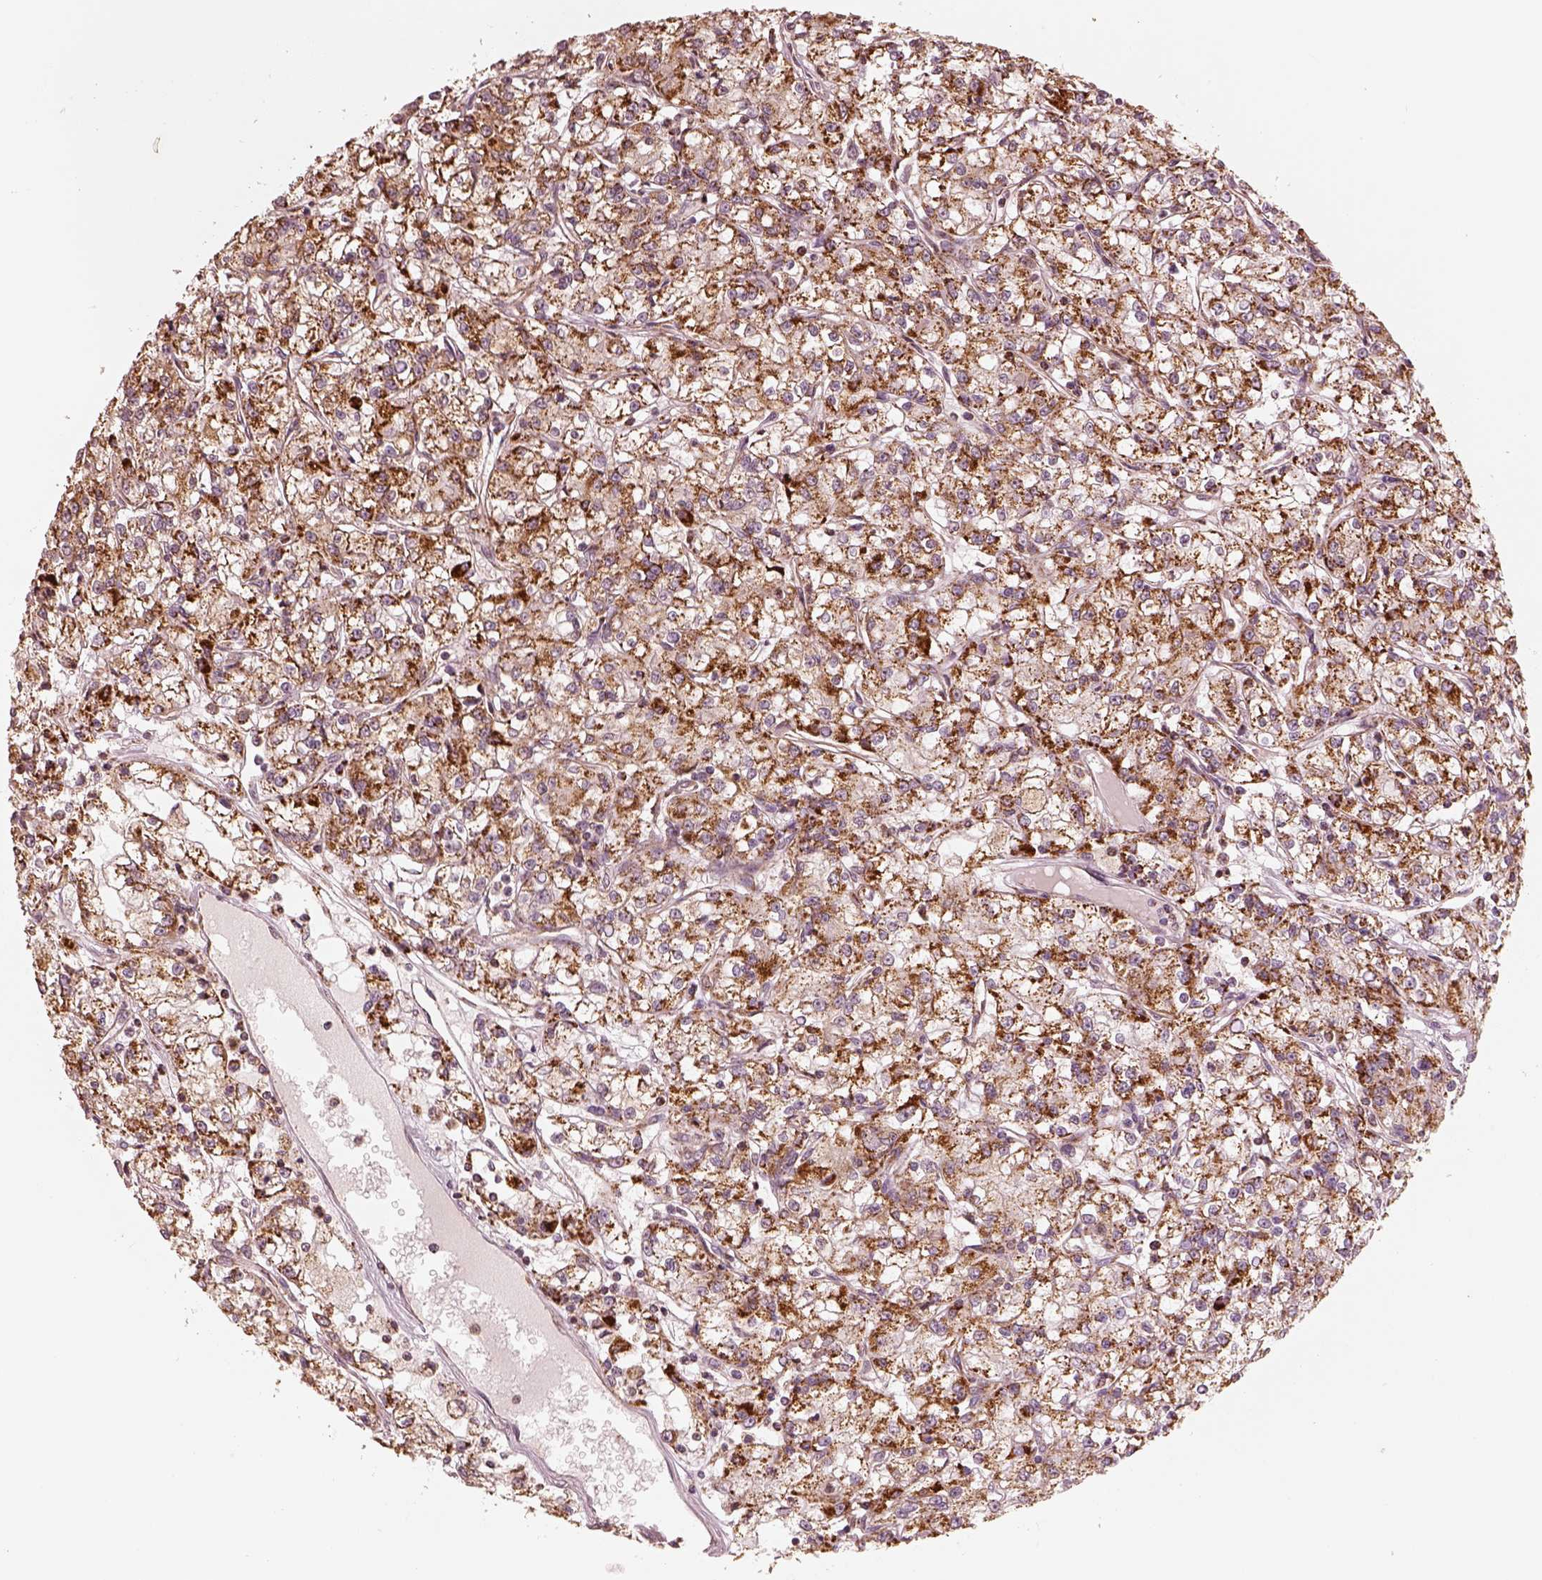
{"staining": {"intensity": "strong", "quantity": ">75%", "location": "cytoplasmic/membranous"}, "tissue": "renal cancer", "cell_type": "Tumor cells", "image_type": "cancer", "snomed": [{"axis": "morphology", "description": "Adenocarcinoma, NOS"}, {"axis": "topography", "description": "Kidney"}], "caption": "Tumor cells display high levels of strong cytoplasmic/membranous staining in about >75% of cells in human adenocarcinoma (renal).", "gene": "ENTPD6", "patient": {"sex": "female", "age": 59}}